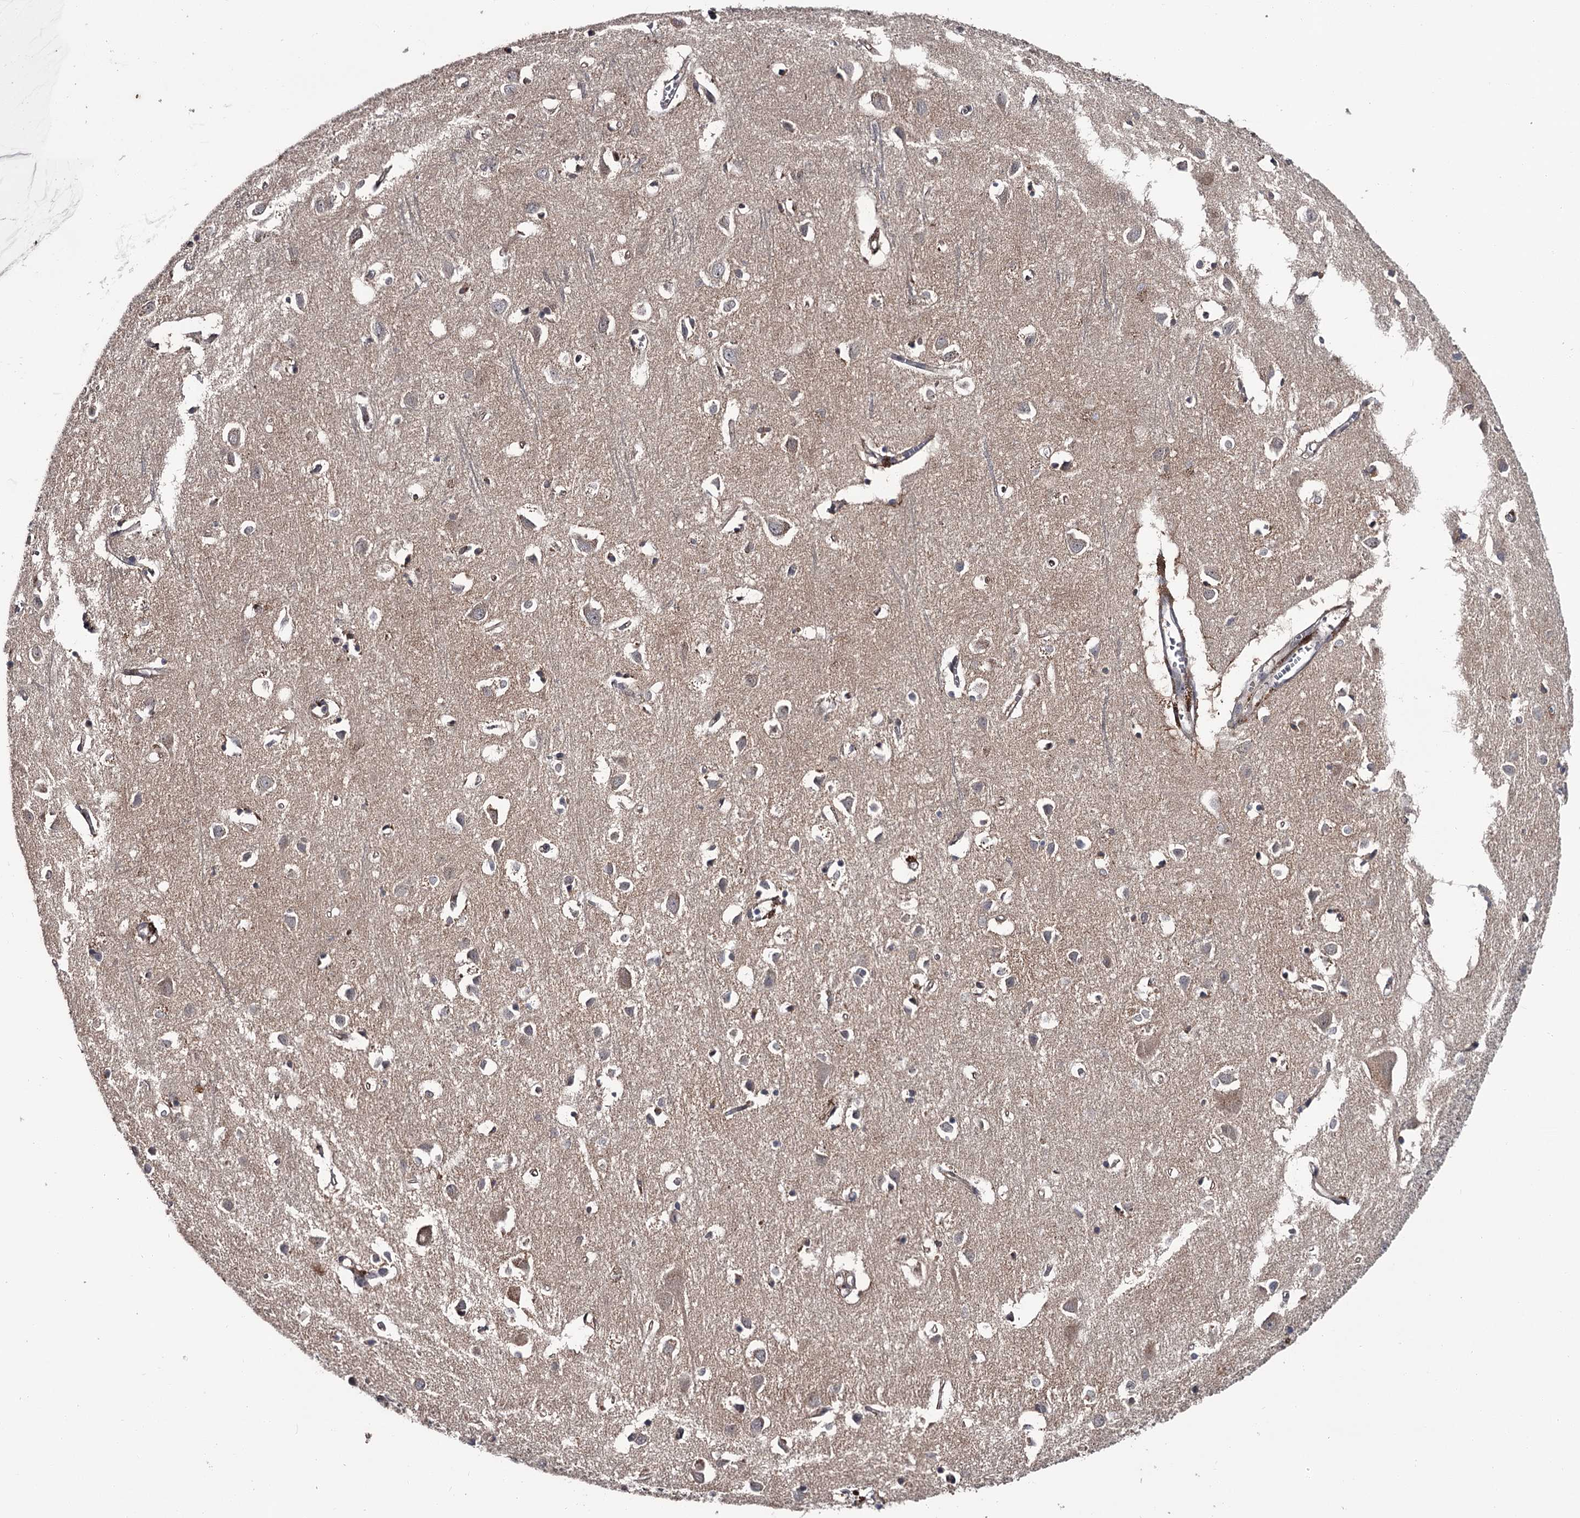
{"staining": {"intensity": "weak", "quantity": "25%-75%", "location": "cytoplasmic/membranous"}, "tissue": "cerebral cortex", "cell_type": "Endothelial cells", "image_type": "normal", "snomed": [{"axis": "morphology", "description": "Normal tissue, NOS"}, {"axis": "topography", "description": "Cerebral cortex"}], "caption": "A photomicrograph showing weak cytoplasmic/membranous expression in about 25%-75% of endothelial cells in benign cerebral cortex, as visualized by brown immunohistochemical staining.", "gene": "DAO", "patient": {"sex": "female", "age": 64}}